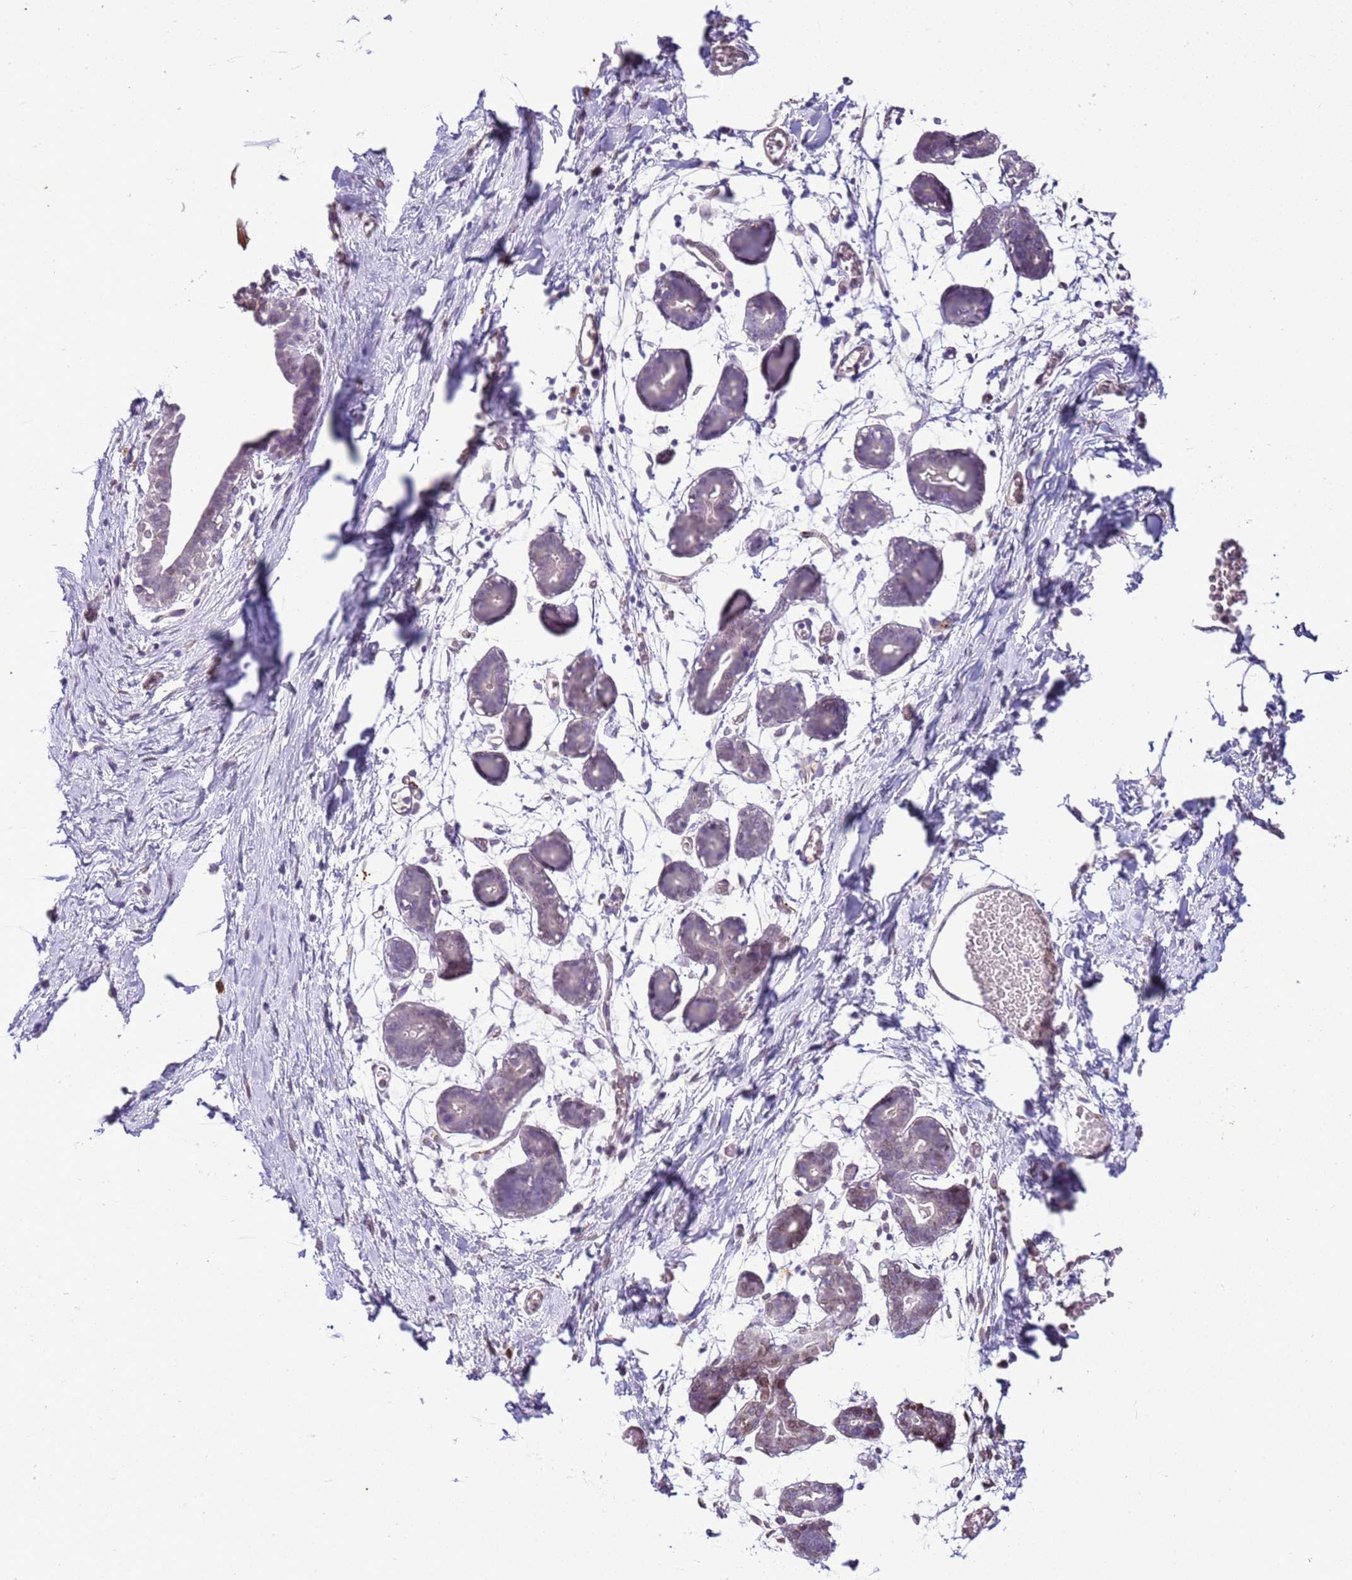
{"staining": {"intensity": "negative", "quantity": "none", "location": "none"}, "tissue": "breast", "cell_type": "Adipocytes", "image_type": "normal", "snomed": [{"axis": "morphology", "description": "Normal tissue, NOS"}, {"axis": "topography", "description": "Breast"}], "caption": "IHC of unremarkable human breast displays no staining in adipocytes.", "gene": "TMEM47", "patient": {"sex": "female", "age": 27}}